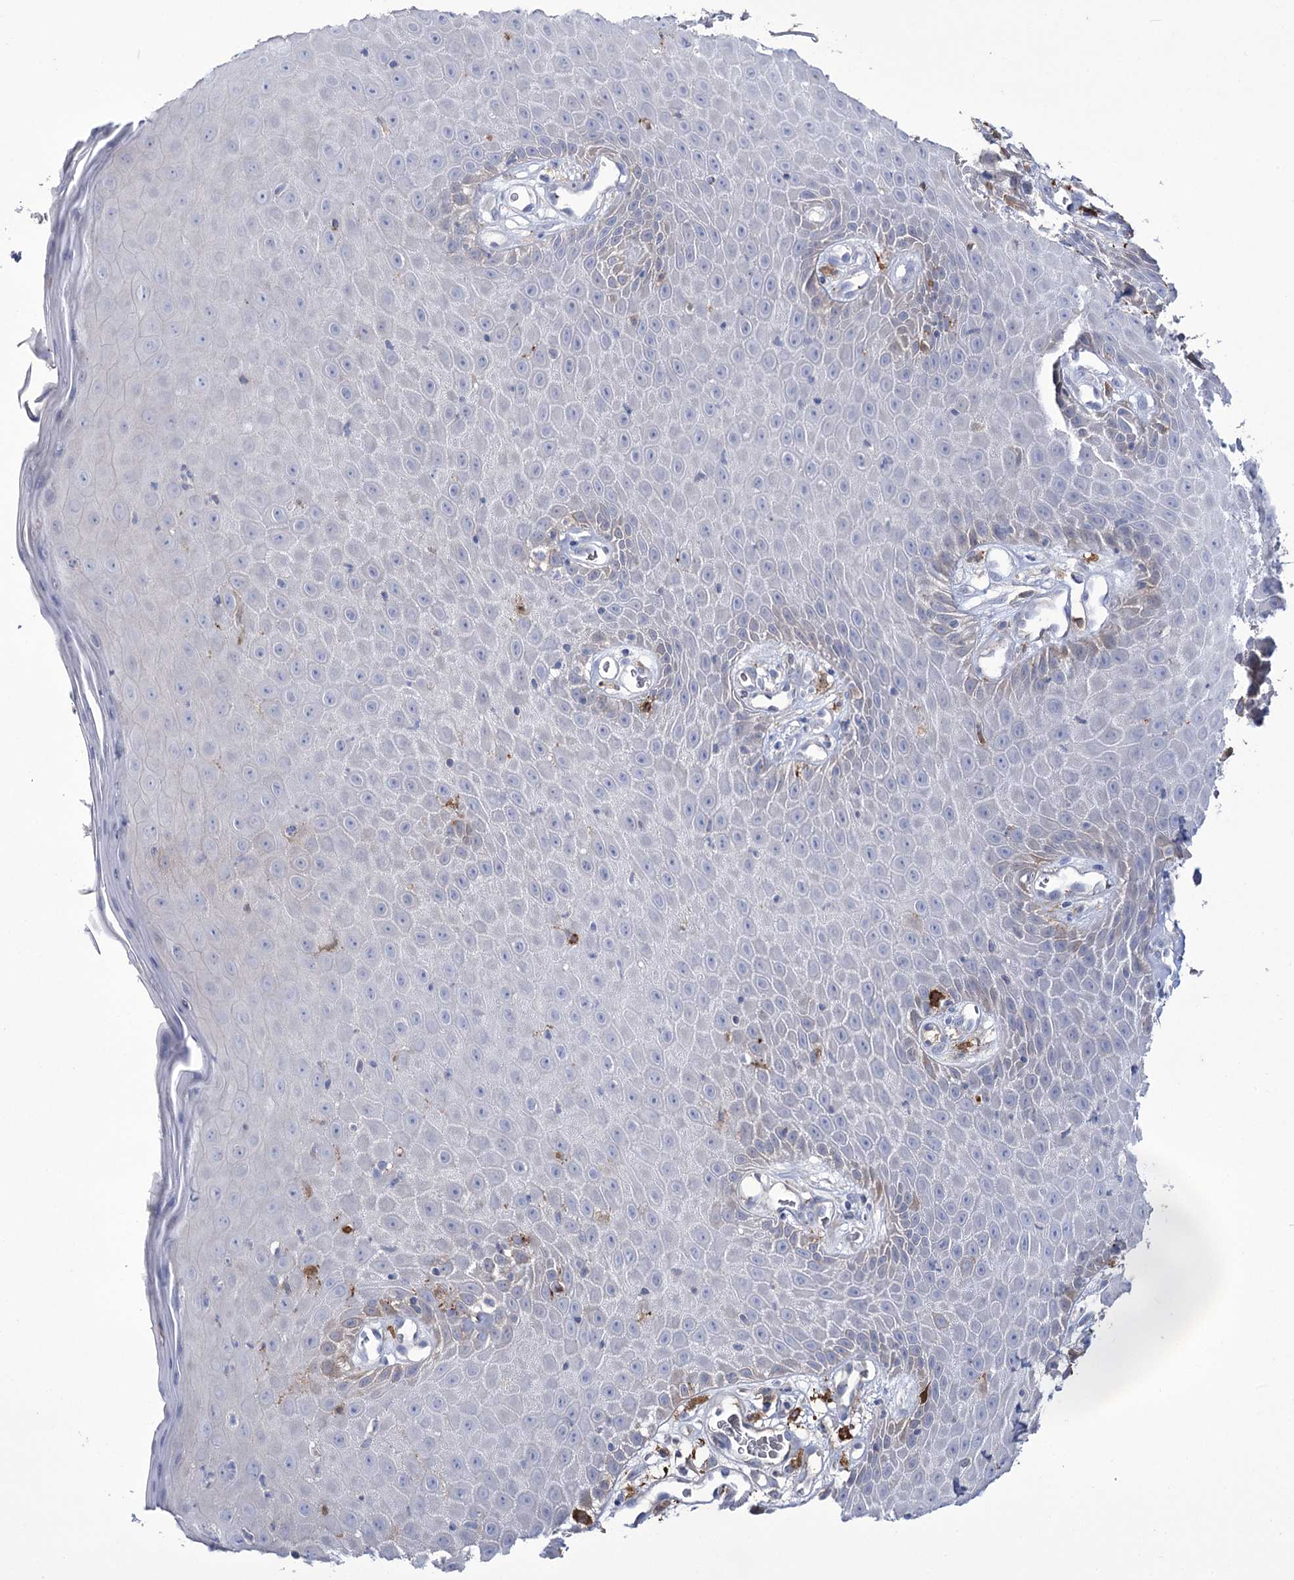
{"staining": {"intensity": "weak", "quantity": "<25%", "location": "cytoplasmic/membranous"}, "tissue": "skin", "cell_type": "Epidermal cells", "image_type": "normal", "snomed": [{"axis": "morphology", "description": "Normal tissue, NOS"}, {"axis": "topography", "description": "Vulva"}], "caption": "Photomicrograph shows no significant protein staining in epidermal cells of normal skin. (DAB (3,3'-diaminobenzidine) immunohistochemistry (IHC) with hematoxylin counter stain).", "gene": "ZNF622", "patient": {"sex": "female", "age": 68}}